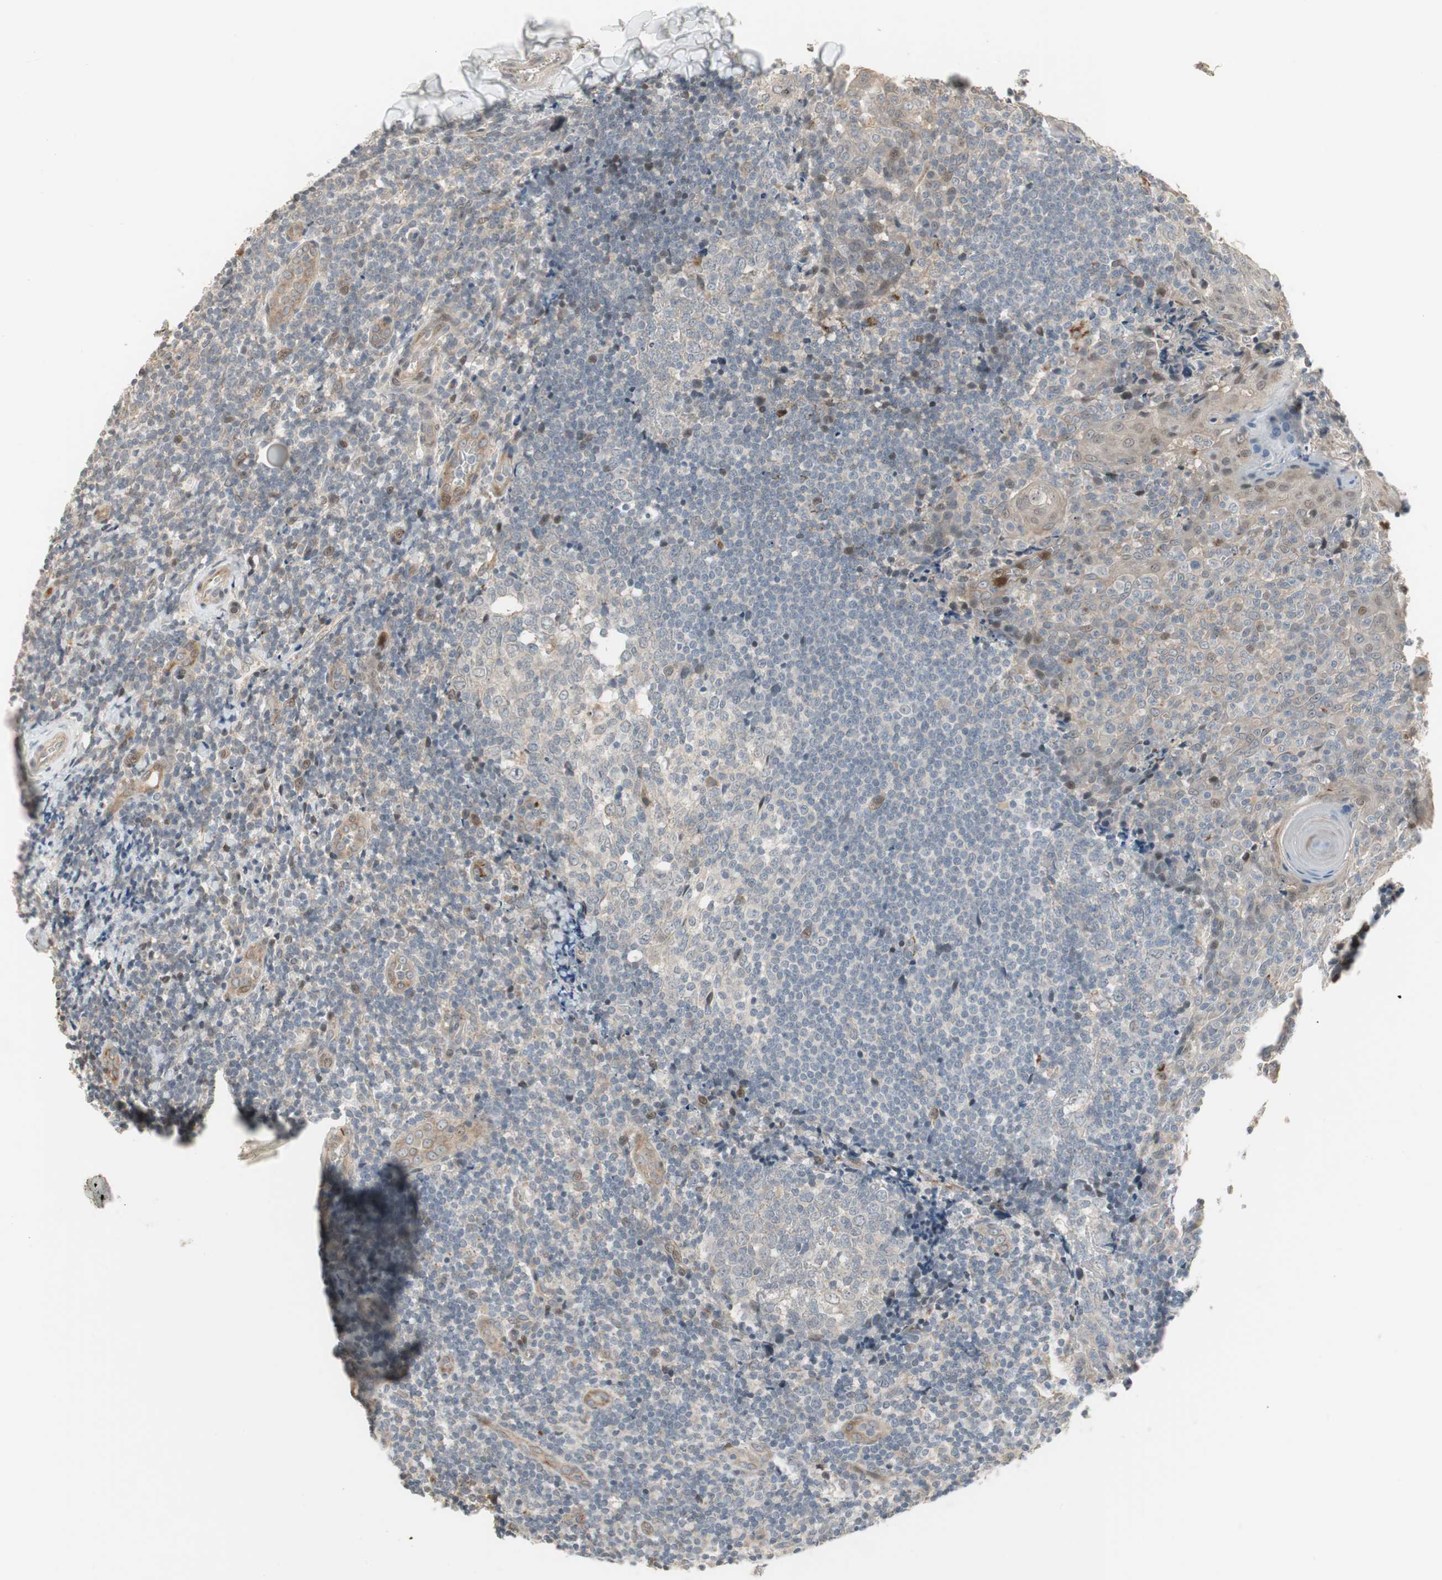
{"staining": {"intensity": "moderate", "quantity": "<25%", "location": "nuclear"}, "tissue": "tonsil", "cell_type": "Germinal center cells", "image_type": "normal", "snomed": [{"axis": "morphology", "description": "Normal tissue, NOS"}, {"axis": "topography", "description": "Tonsil"}], "caption": "An image of human tonsil stained for a protein shows moderate nuclear brown staining in germinal center cells.", "gene": "SNX4", "patient": {"sex": "male", "age": 31}}